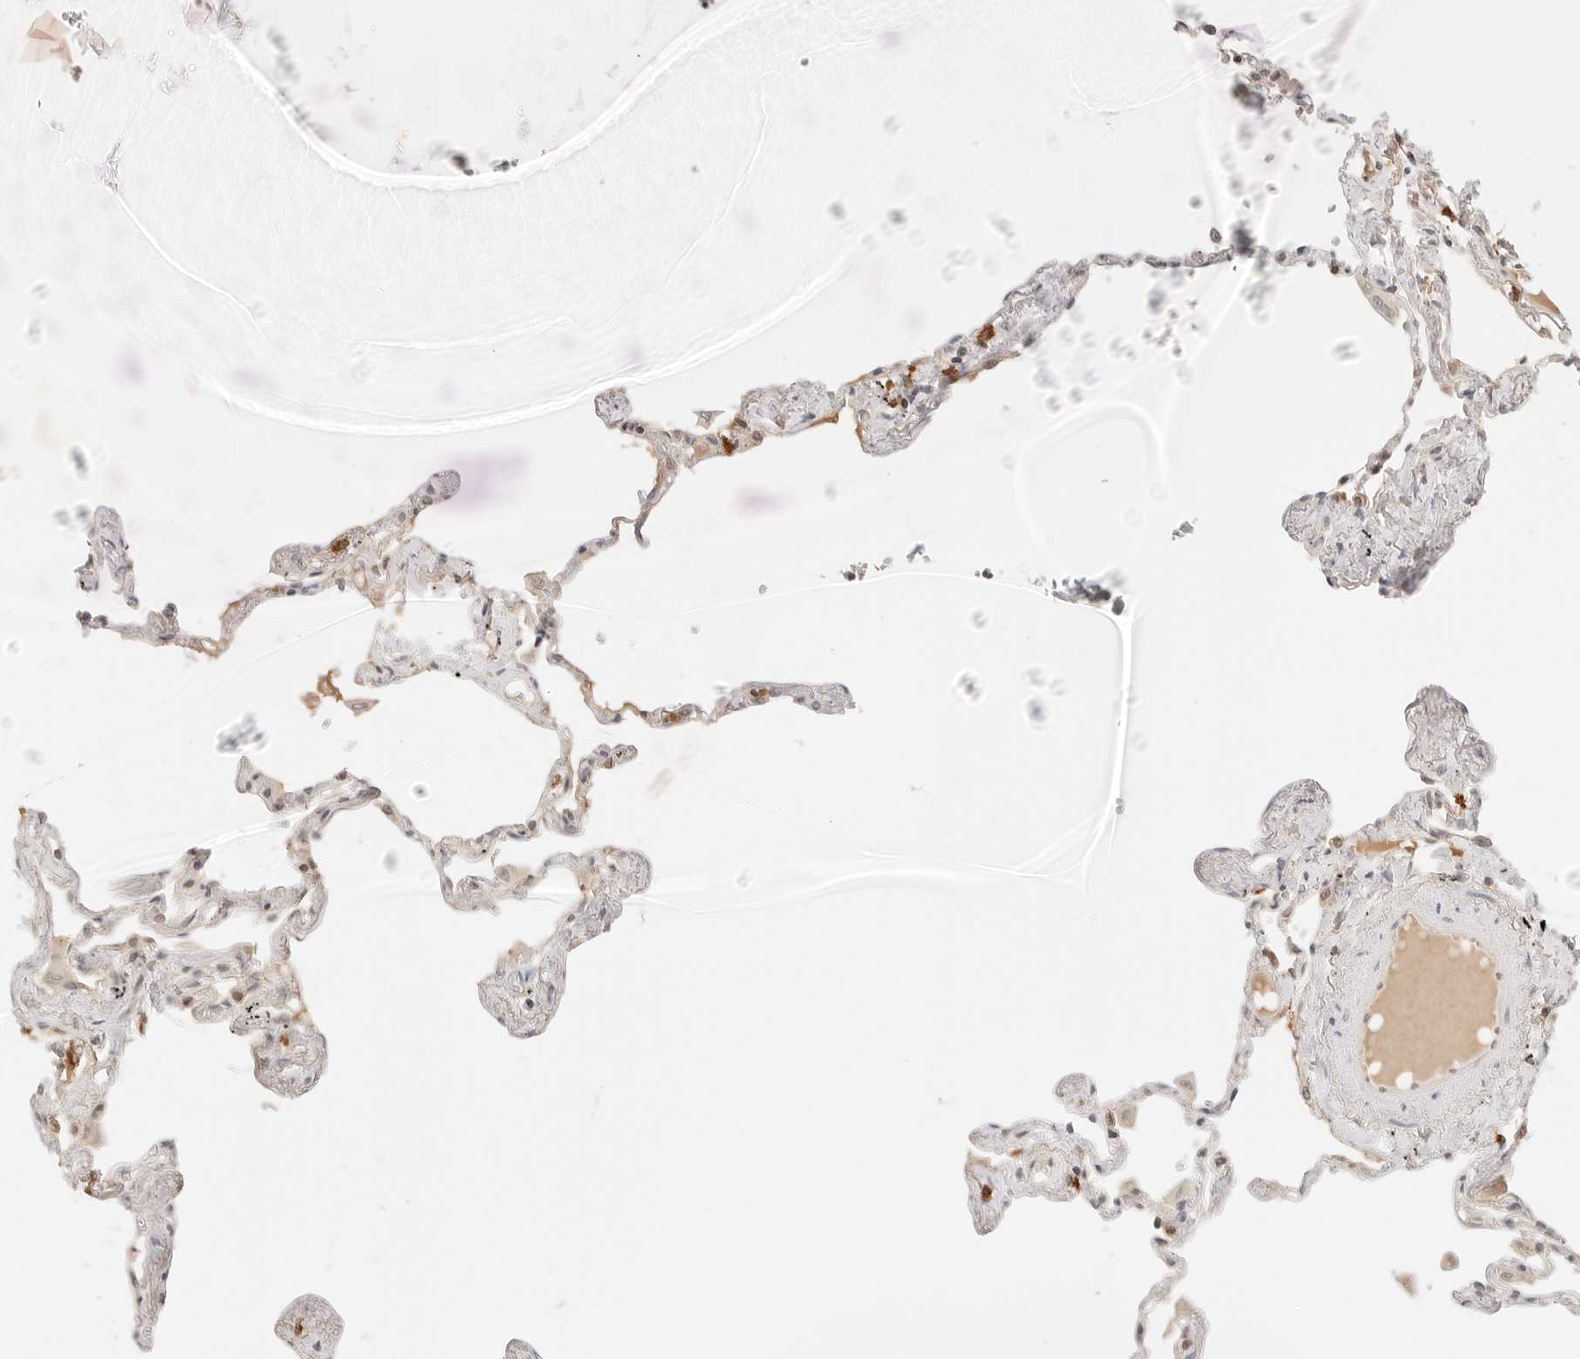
{"staining": {"intensity": "weak", "quantity": "25%-75%", "location": "cytoplasmic/membranous"}, "tissue": "lung", "cell_type": "Alveolar cells", "image_type": "normal", "snomed": [{"axis": "morphology", "description": "Normal tissue, NOS"}, {"axis": "topography", "description": "Lung"}], "caption": "Weak cytoplasmic/membranous protein positivity is present in approximately 25%-75% of alveolar cells in lung. Using DAB (3,3'-diaminobenzidine) (brown) and hematoxylin (blue) stains, captured at high magnification using brightfield microscopy.", "gene": "SEPTIN4", "patient": {"sex": "female", "age": 67}}